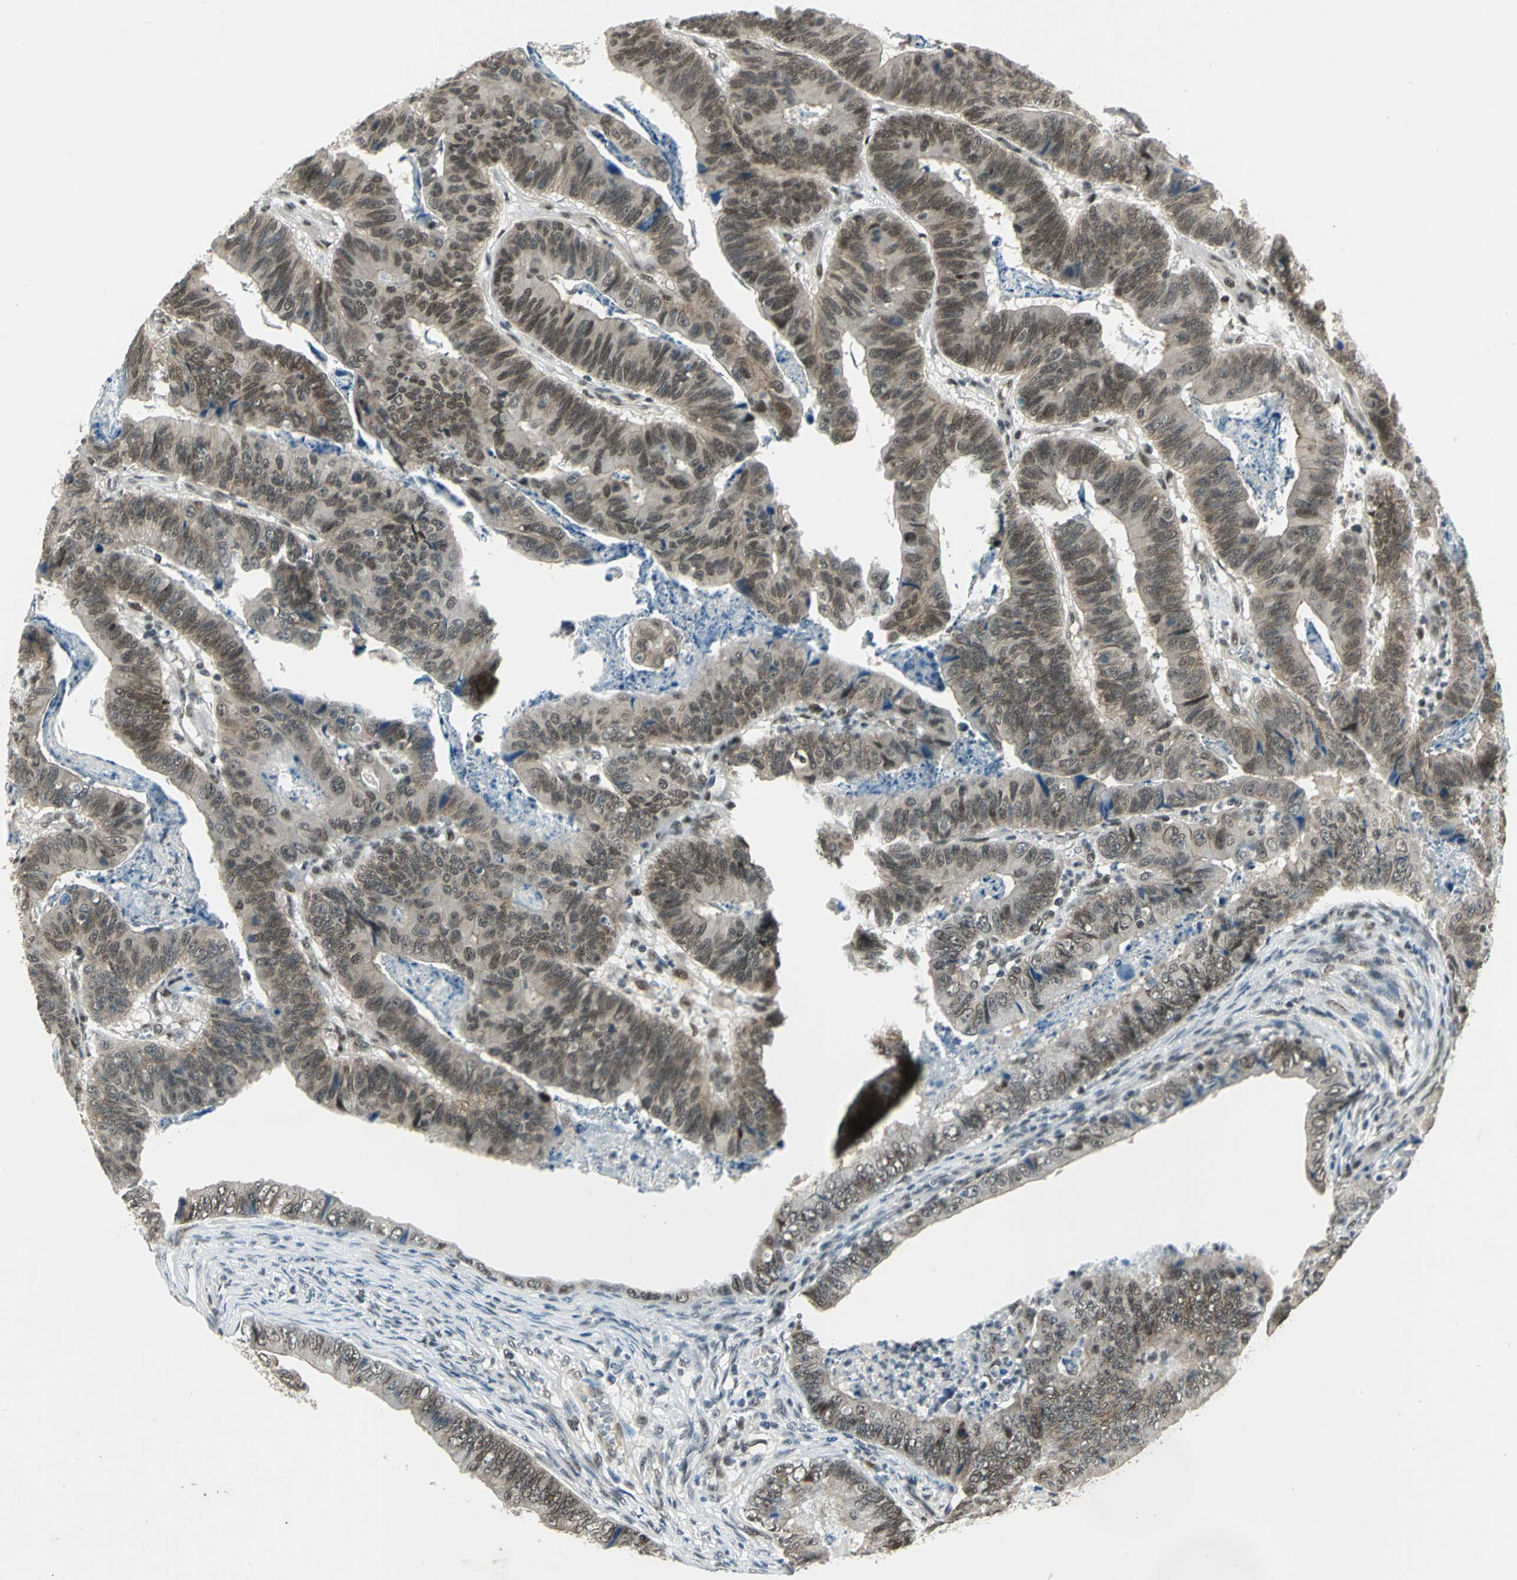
{"staining": {"intensity": "moderate", "quantity": ">75%", "location": "cytoplasmic/membranous"}, "tissue": "stomach cancer", "cell_type": "Tumor cells", "image_type": "cancer", "snomed": [{"axis": "morphology", "description": "Adenocarcinoma, NOS"}, {"axis": "topography", "description": "Stomach, lower"}], "caption": "This histopathology image exhibits immunohistochemistry staining of human stomach cancer (adenocarcinoma), with medium moderate cytoplasmic/membranous expression in about >75% of tumor cells.", "gene": "RAD17", "patient": {"sex": "male", "age": 77}}